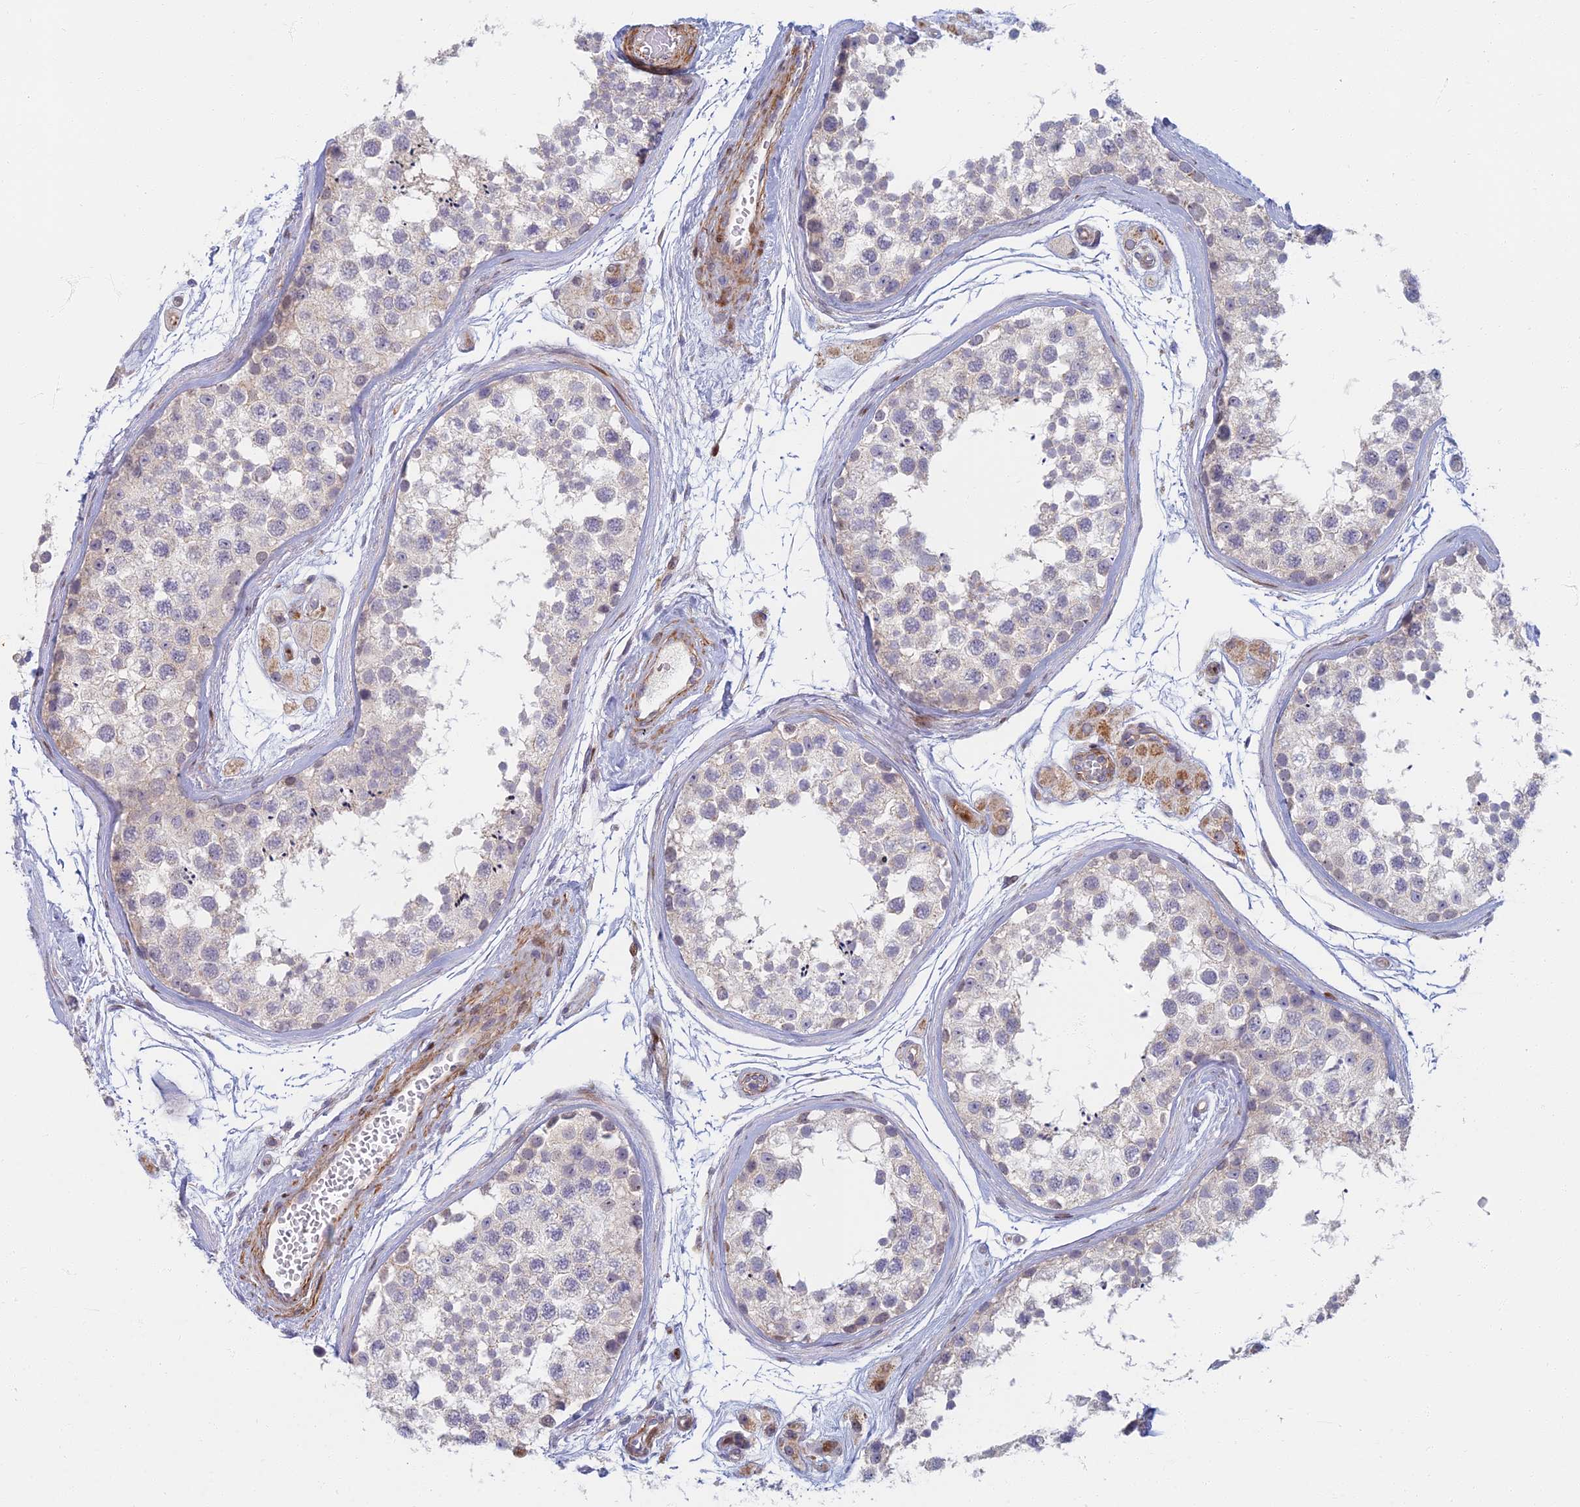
{"staining": {"intensity": "negative", "quantity": "none", "location": "none"}, "tissue": "testis", "cell_type": "Cells in seminiferous ducts", "image_type": "normal", "snomed": [{"axis": "morphology", "description": "Normal tissue, NOS"}, {"axis": "topography", "description": "Testis"}], "caption": "Cells in seminiferous ducts show no significant protein expression in unremarkable testis.", "gene": "C15orf40", "patient": {"sex": "male", "age": 56}}